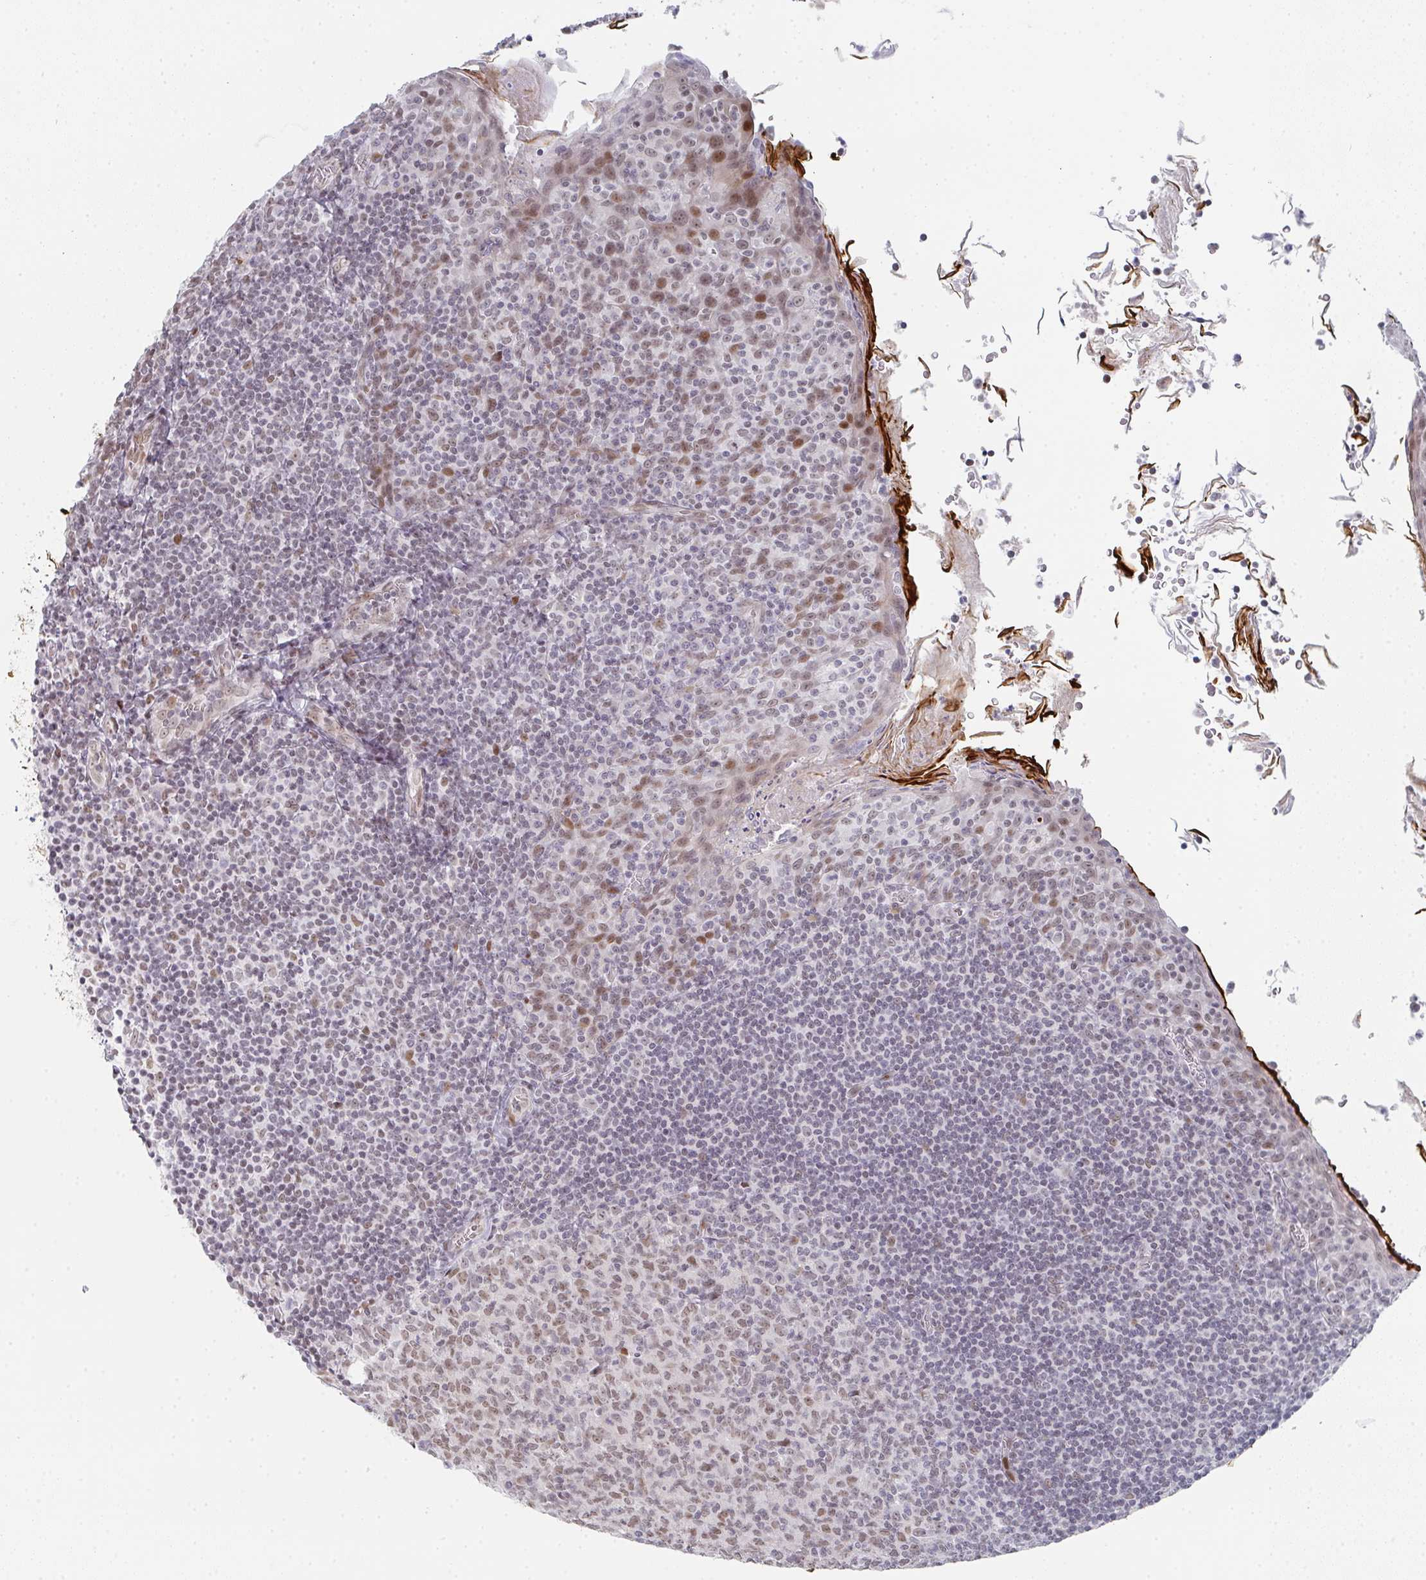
{"staining": {"intensity": "weak", "quantity": "25%-75%", "location": "nuclear"}, "tissue": "tonsil", "cell_type": "Germinal center cells", "image_type": "normal", "snomed": [{"axis": "morphology", "description": "Normal tissue, NOS"}, {"axis": "topography", "description": "Tonsil"}], "caption": "Tonsil stained for a protein demonstrates weak nuclear positivity in germinal center cells. (DAB IHC with brightfield microscopy, high magnification).", "gene": "POU2AF2", "patient": {"sex": "male", "age": 27}}